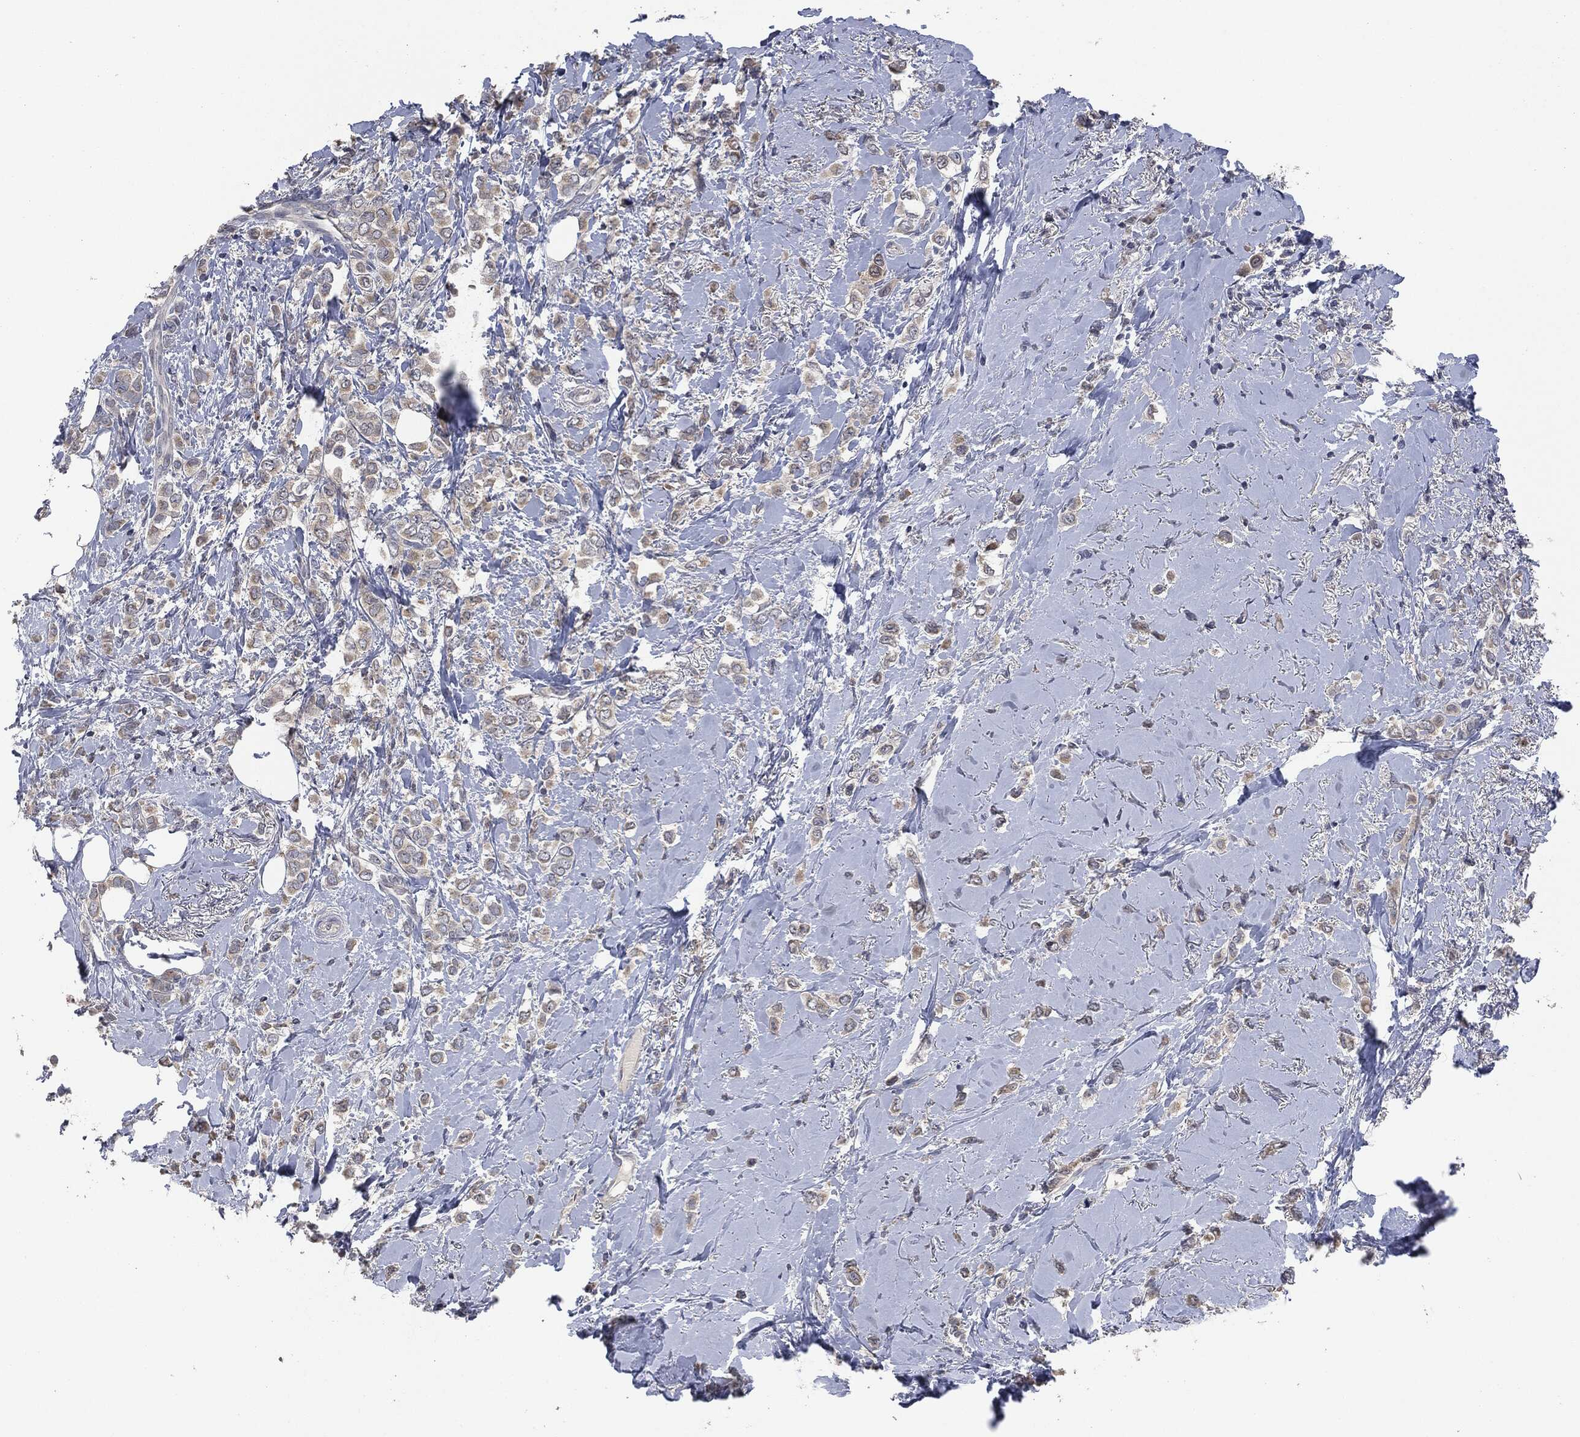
{"staining": {"intensity": "weak", "quantity": "25%-75%", "location": "cytoplasmic/membranous"}, "tissue": "breast cancer", "cell_type": "Tumor cells", "image_type": "cancer", "snomed": [{"axis": "morphology", "description": "Lobular carcinoma"}, {"axis": "topography", "description": "Breast"}], "caption": "IHC of human lobular carcinoma (breast) reveals low levels of weak cytoplasmic/membranous staining in about 25%-75% of tumor cells.", "gene": "IL1RN", "patient": {"sex": "female", "age": 66}}